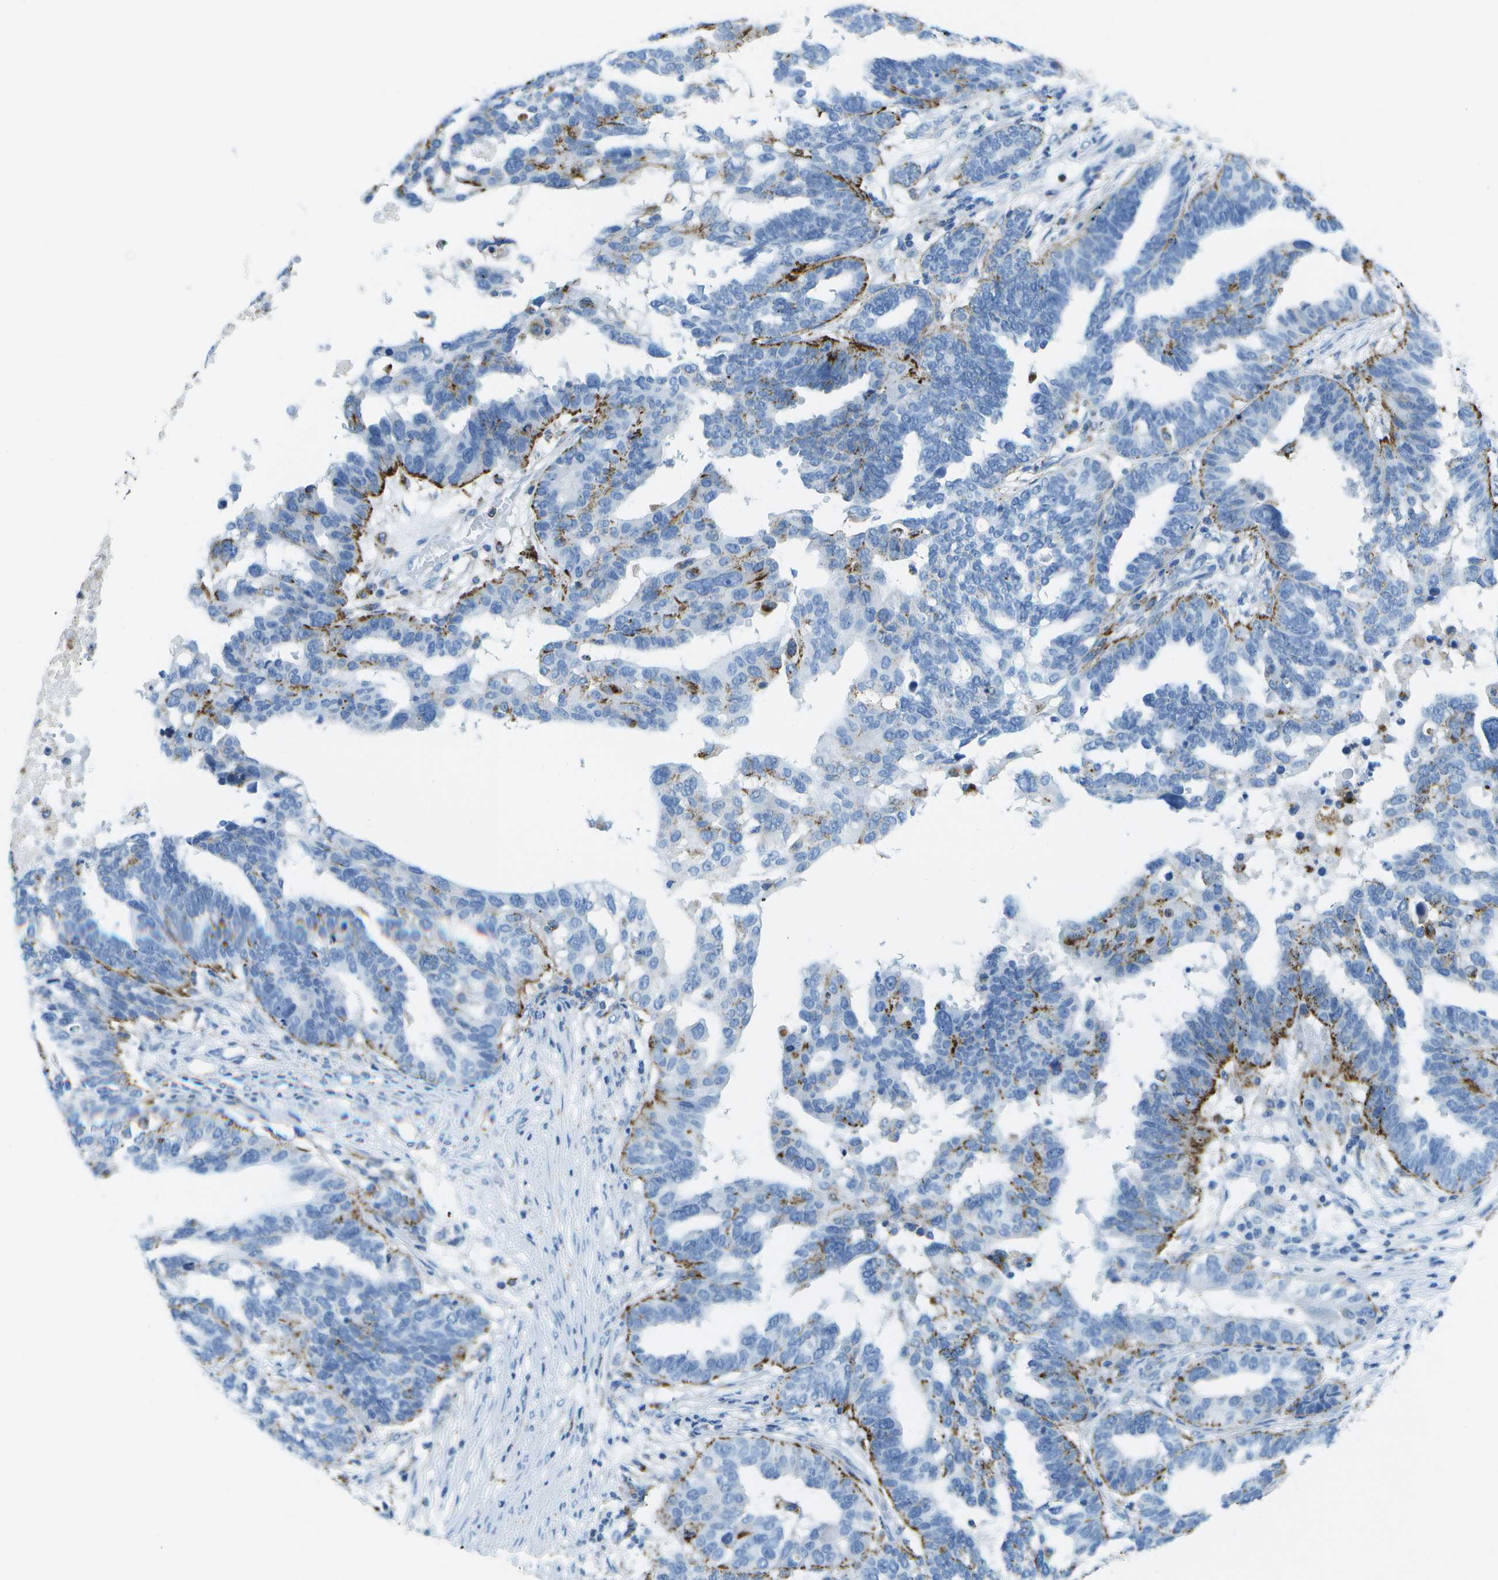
{"staining": {"intensity": "moderate", "quantity": "<25%", "location": "cytoplasmic/membranous"}, "tissue": "ovarian cancer", "cell_type": "Tumor cells", "image_type": "cancer", "snomed": [{"axis": "morphology", "description": "Cystadenocarcinoma, serous, NOS"}, {"axis": "topography", "description": "Ovary"}], "caption": "A histopathology image of human serous cystadenocarcinoma (ovarian) stained for a protein displays moderate cytoplasmic/membranous brown staining in tumor cells.", "gene": "PRCP", "patient": {"sex": "female", "age": 59}}